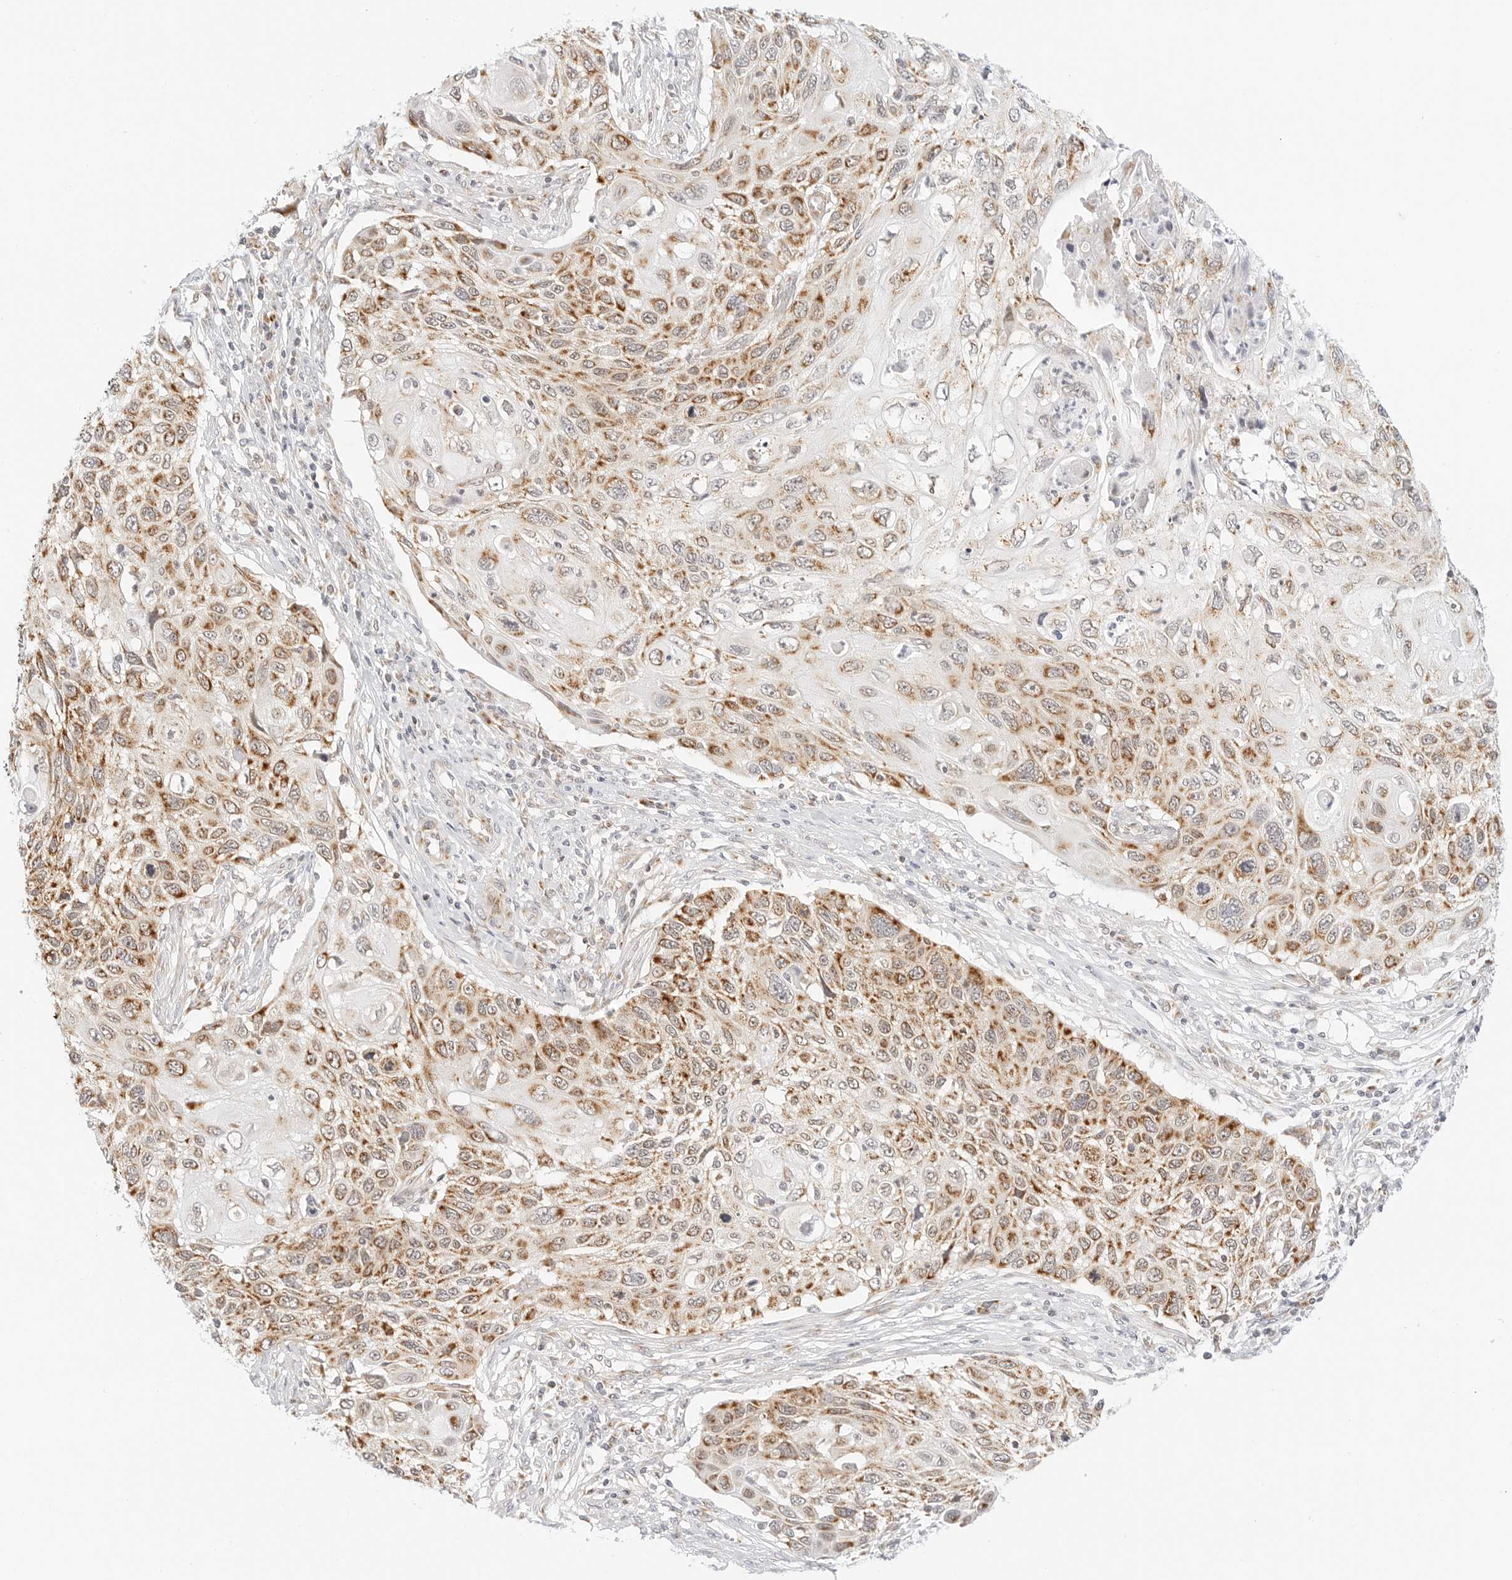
{"staining": {"intensity": "moderate", "quantity": ">75%", "location": "cytoplasmic/membranous"}, "tissue": "cervical cancer", "cell_type": "Tumor cells", "image_type": "cancer", "snomed": [{"axis": "morphology", "description": "Squamous cell carcinoma, NOS"}, {"axis": "topography", "description": "Cervix"}], "caption": "Immunohistochemical staining of cervical cancer (squamous cell carcinoma) exhibits moderate cytoplasmic/membranous protein positivity in about >75% of tumor cells.", "gene": "FH", "patient": {"sex": "female", "age": 70}}